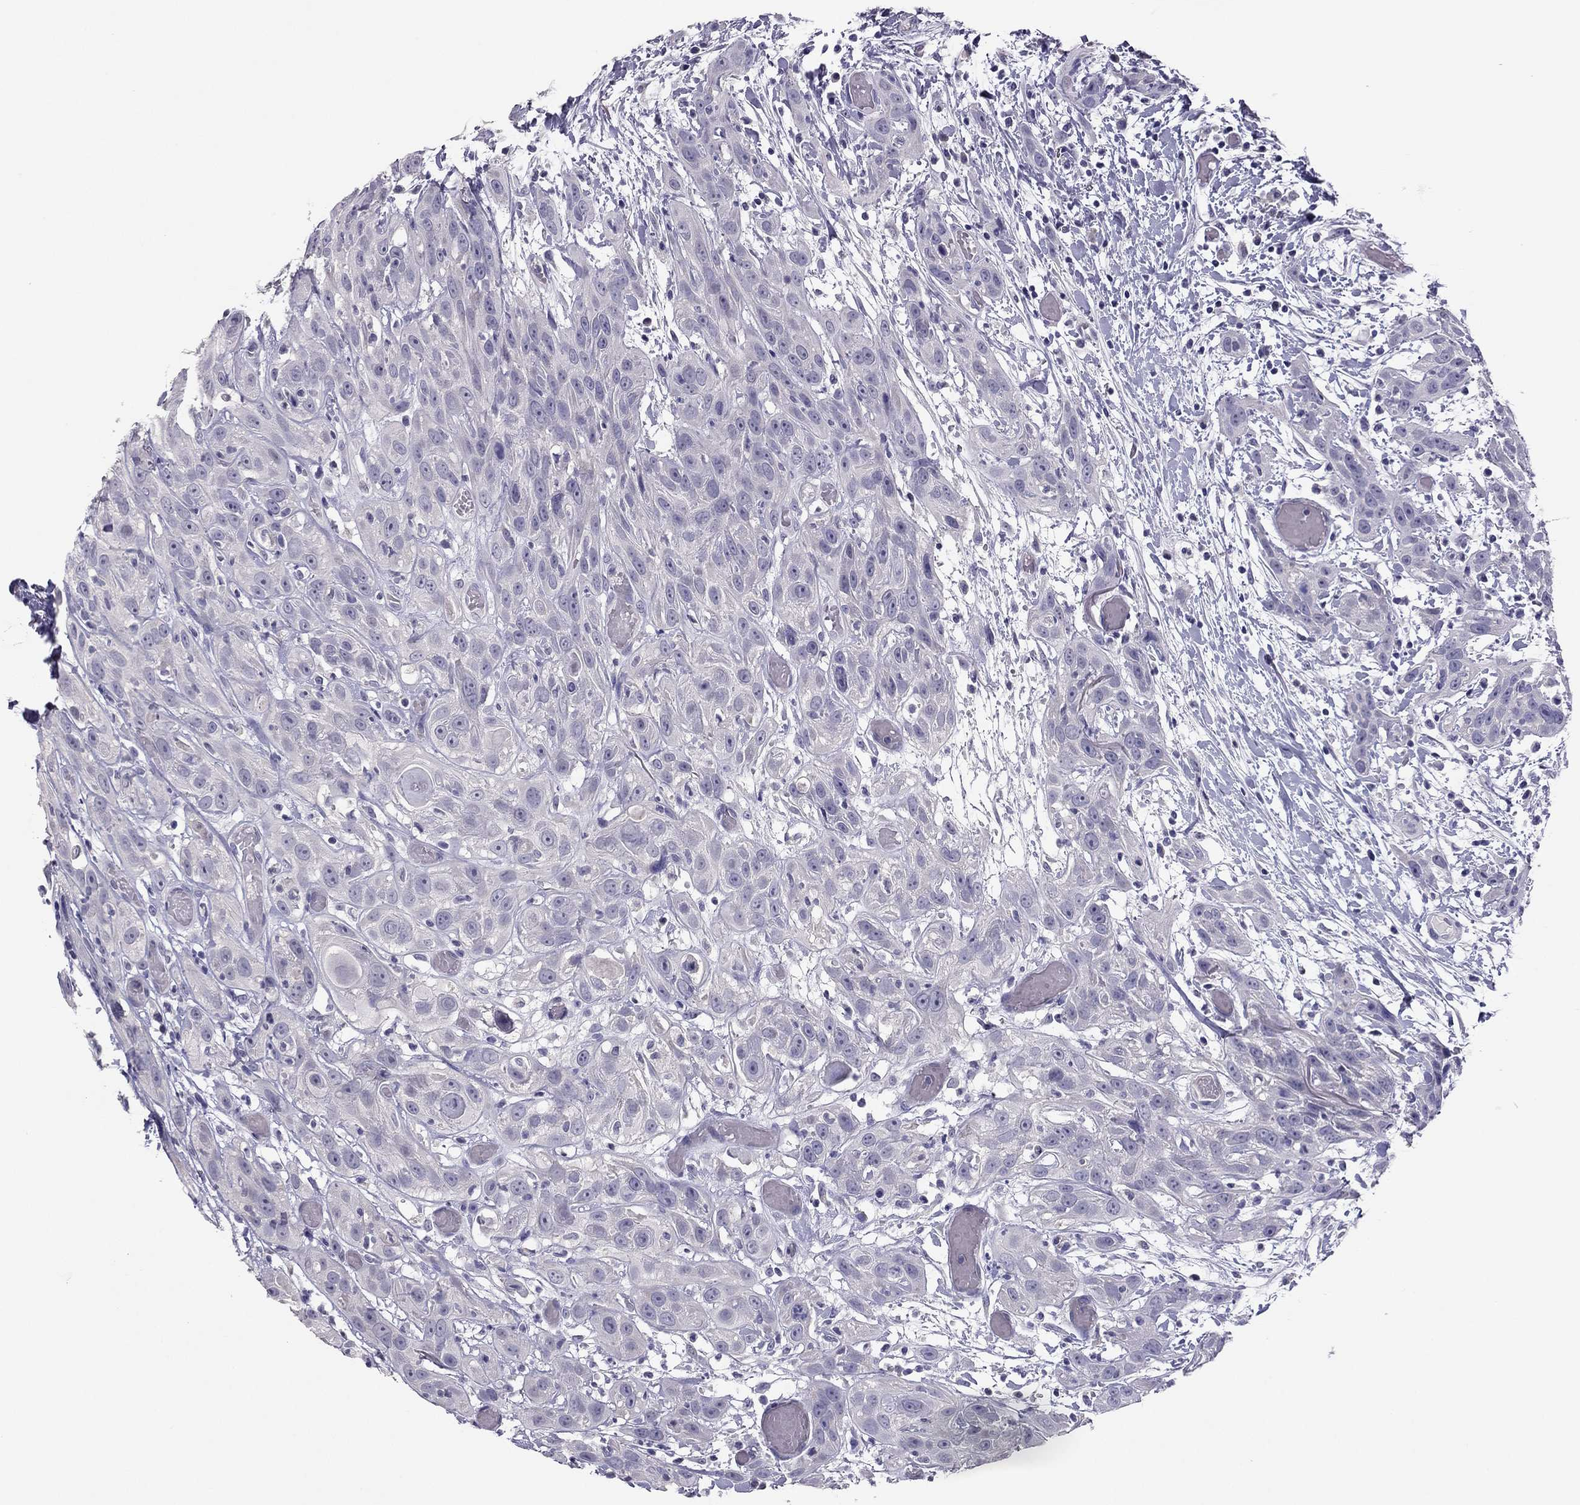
{"staining": {"intensity": "negative", "quantity": "none", "location": "none"}, "tissue": "head and neck cancer", "cell_type": "Tumor cells", "image_type": "cancer", "snomed": [{"axis": "morphology", "description": "Normal tissue, NOS"}, {"axis": "morphology", "description": "Squamous cell carcinoma, NOS"}, {"axis": "topography", "description": "Oral tissue"}, {"axis": "topography", "description": "Salivary gland"}, {"axis": "topography", "description": "Head-Neck"}], "caption": "A micrograph of head and neck cancer stained for a protein demonstrates no brown staining in tumor cells.", "gene": "RHO", "patient": {"sex": "female", "age": 62}}